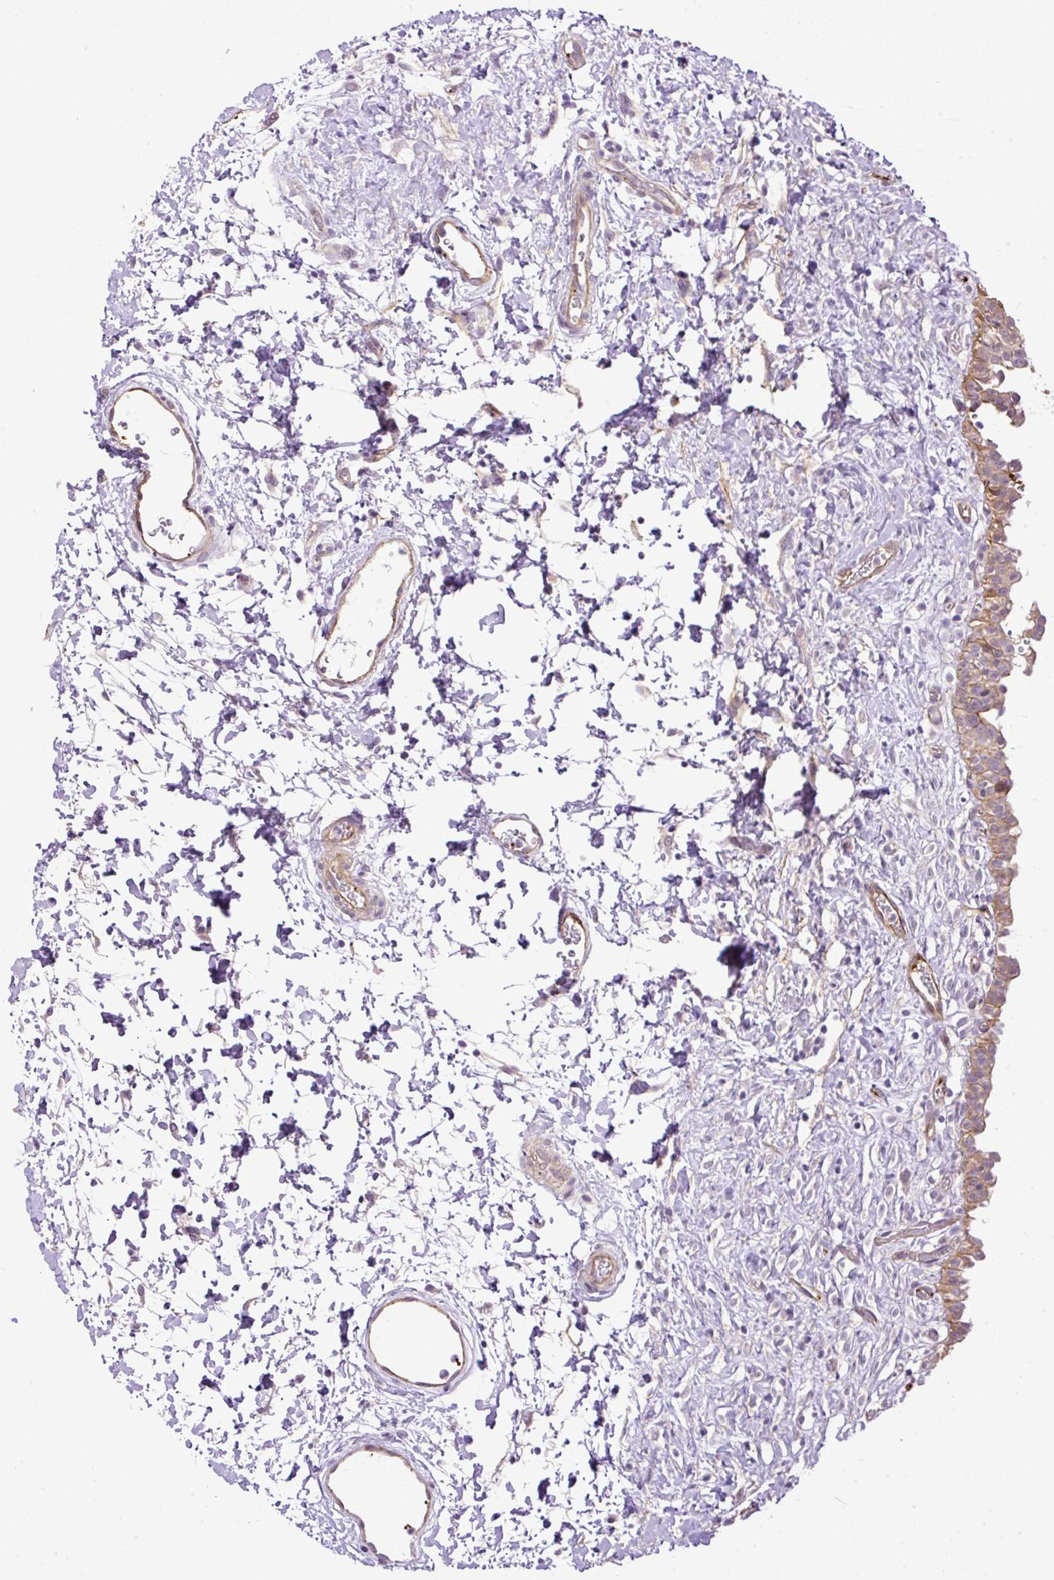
{"staining": {"intensity": "strong", "quantity": "25%-75%", "location": "cytoplasmic/membranous"}, "tissue": "urinary bladder", "cell_type": "Urothelial cells", "image_type": "normal", "snomed": [{"axis": "morphology", "description": "Normal tissue, NOS"}, {"axis": "topography", "description": "Urinary bladder"}], "caption": "High-power microscopy captured an immunohistochemistry photomicrograph of normal urinary bladder, revealing strong cytoplasmic/membranous expression in approximately 25%-75% of urothelial cells.", "gene": "MAGEB16", "patient": {"sex": "male", "age": 51}}